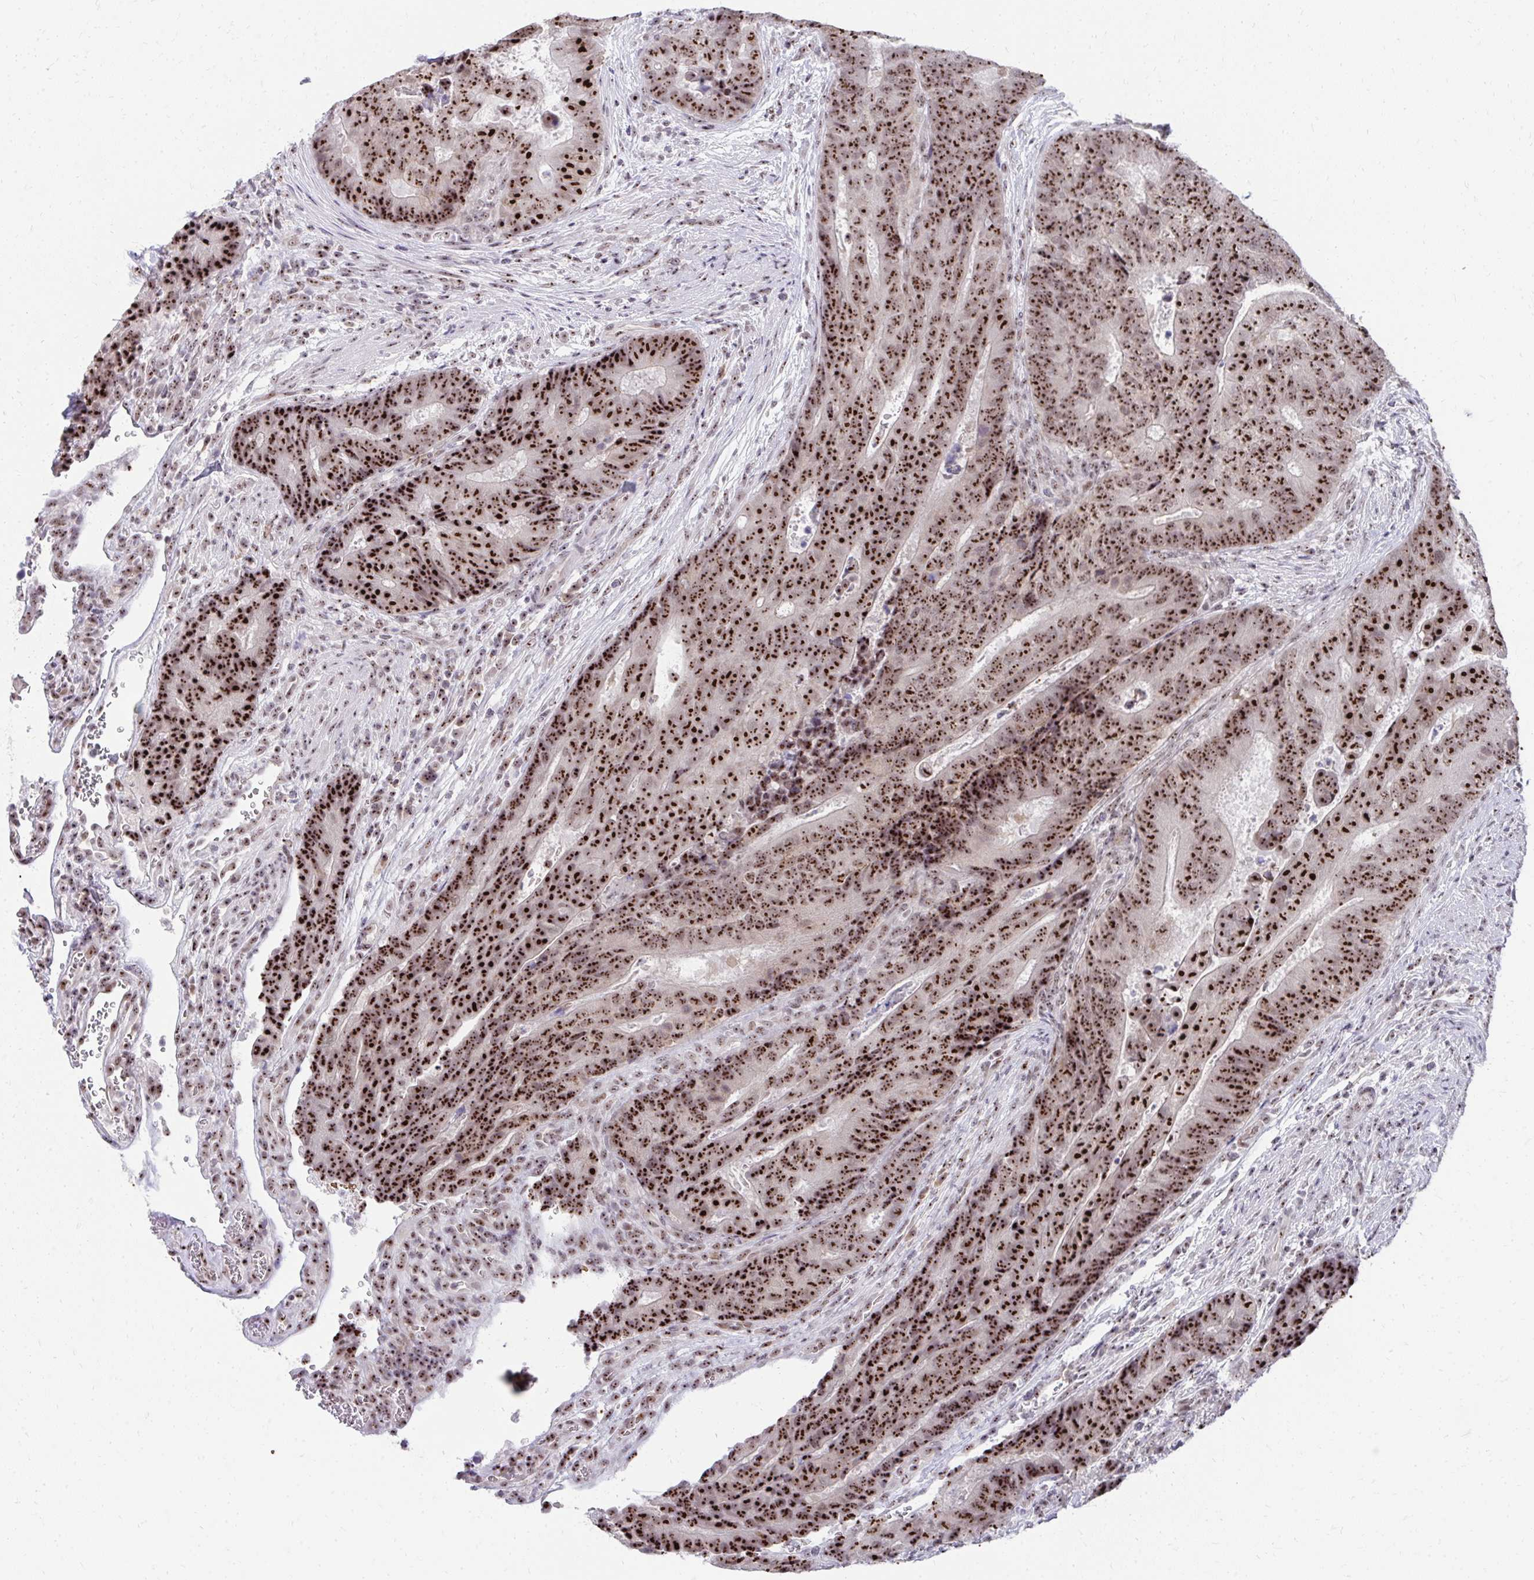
{"staining": {"intensity": "strong", "quantity": ">75%", "location": "nuclear"}, "tissue": "colorectal cancer", "cell_type": "Tumor cells", "image_type": "cancer", "snomed": [{"axis": "morphology", "description": "Adenocarcinoma, NOS"}, {"axis": "topography", "description": "Colon"}], "caption": "The micrograph displays immunohistochemical staining of colorectal cancer (adenocarcinoma). There is strong nuclear expression is appreciated in approximately >75% of tumor cells. (IHC, brightfield microscopy, high magnification).", "gene": "HIRA", "patient": {"sex": "female", "age": 48}}